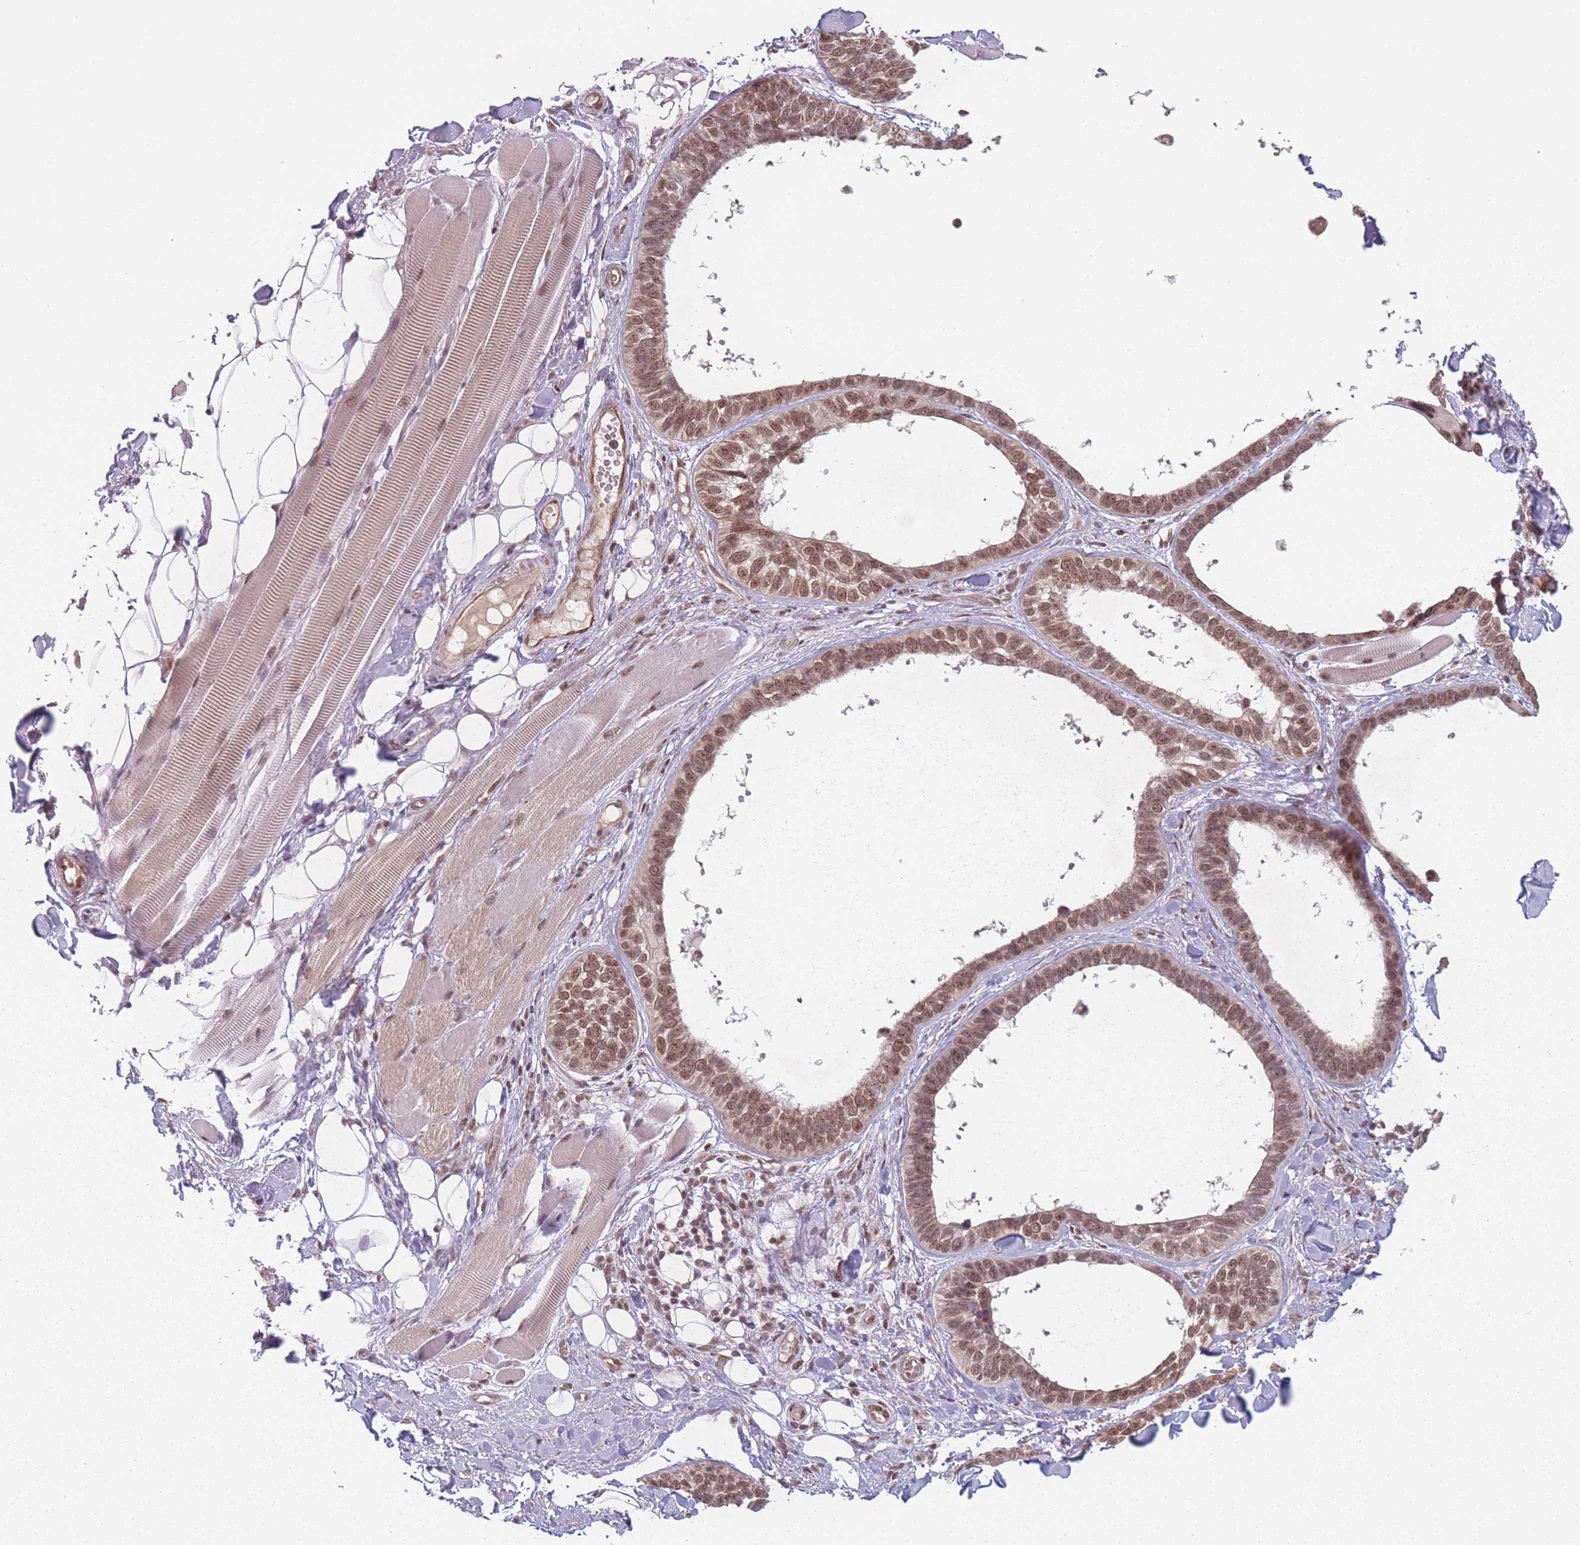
{"staining": {"intensity": "moderate", "quantity": ">75%", "location": "nuclear"}, "tissue": "skin cancer", "cell_type": "Tumor cells", "image_type": "cancer", "snomed": [{"axis": "morphology", "description": "Basal cell carcinoma"}, {"axis": "topography", "description": "Skin"}], "caption": "Human skin cancer (basal cell carcinoma) stained for a protein (brown) shows moderate nuclear positive expression in approximately >75% of tumor cells.", "gene": "ZC3H14", "patient": {"sex": "male", "age": 62}}